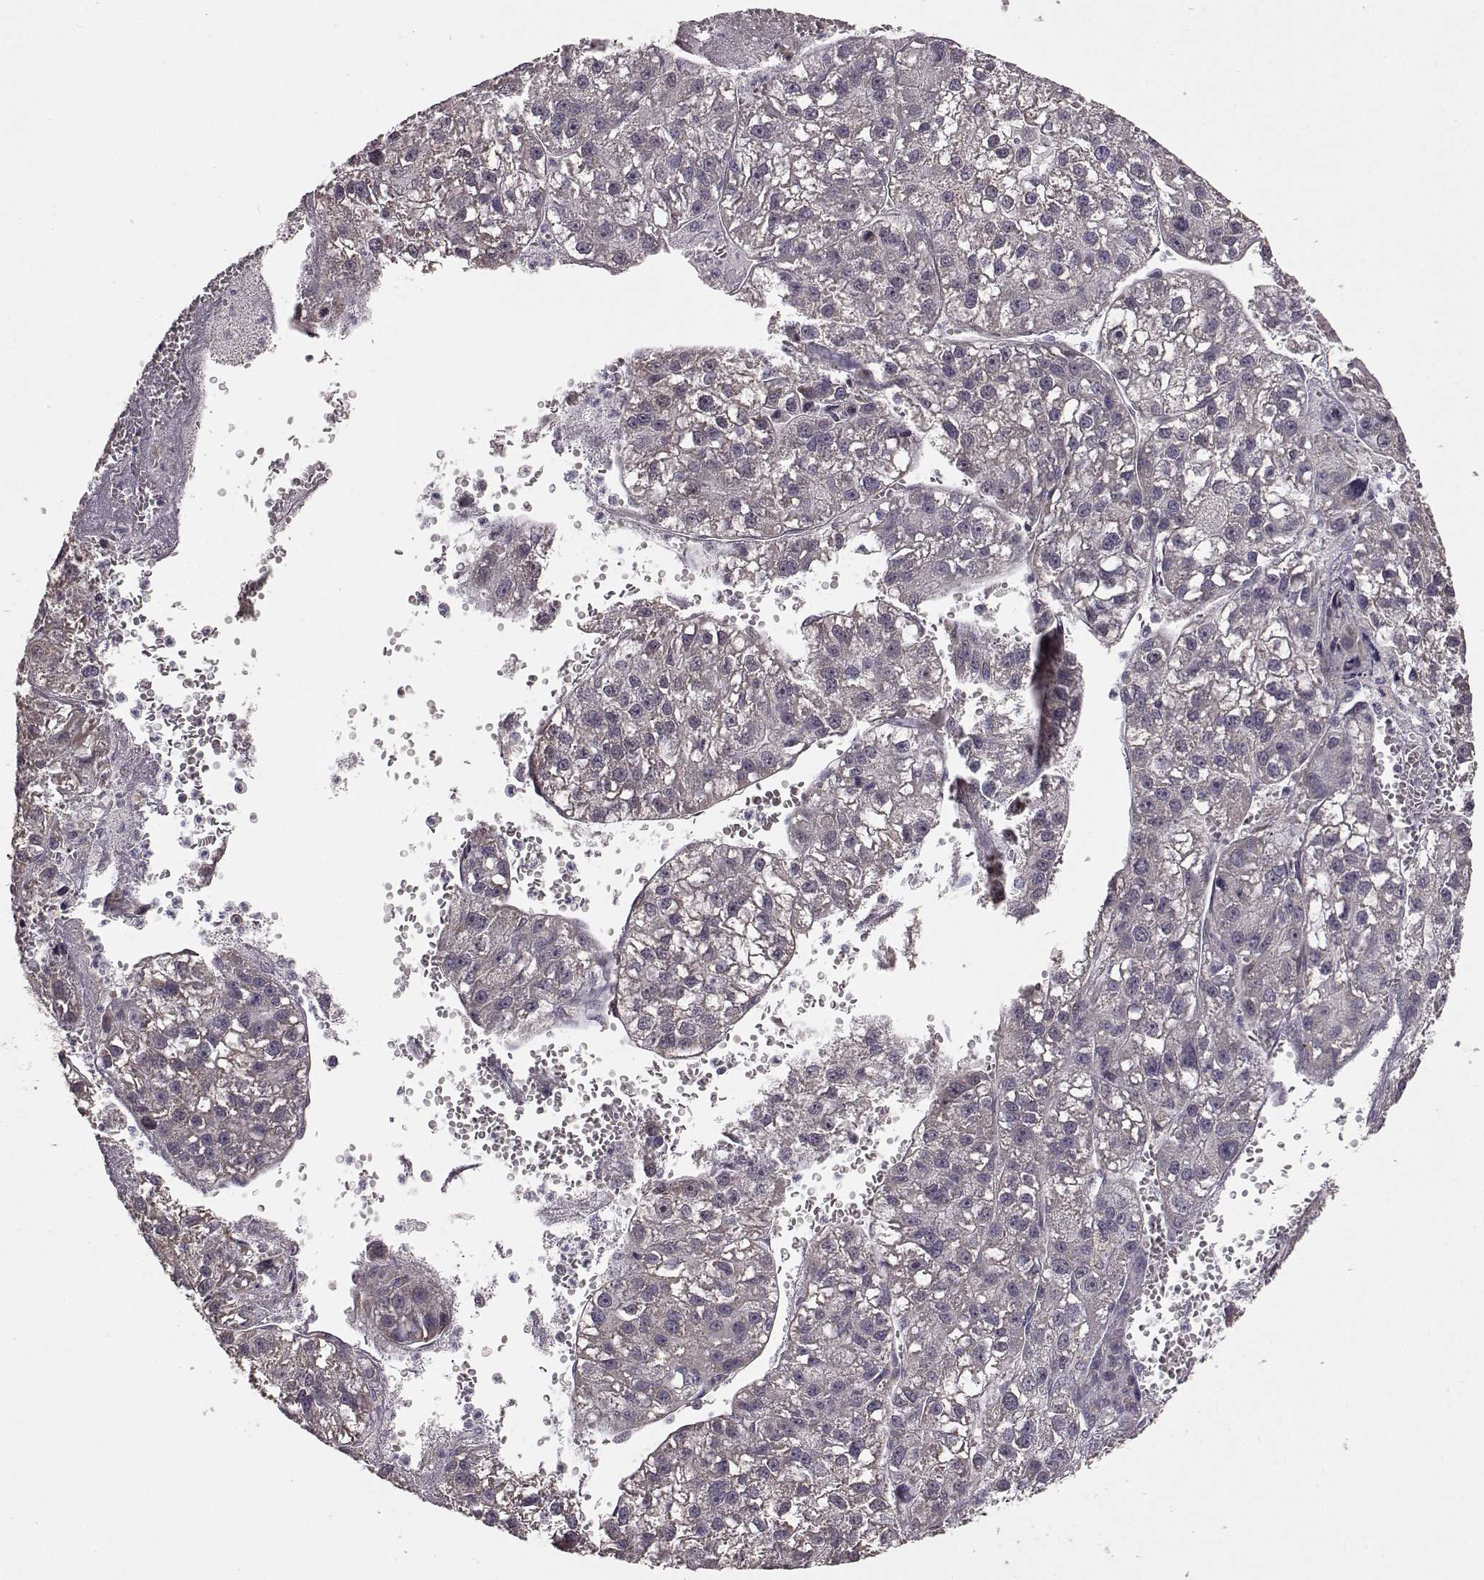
{"staining": {"intensity": "negative", "quantity": "none", "location": "none"}, "tissue": "liver cancer", "cell_type": "Tumor cells", "image_type": "cancer", "snomed": [{"axis": "morphology", "description": "Carcinoma, Hepatocellular, NOS"}, {"axis": "topography", "description": "Liver"}], "caption": "Hepatocellular carcinoma (liver) was stained to show a protein in brown. There is no significant positivity in tumor cells.", "gene": "BACH2", "patient": {"sex": "female", "age": 70}}